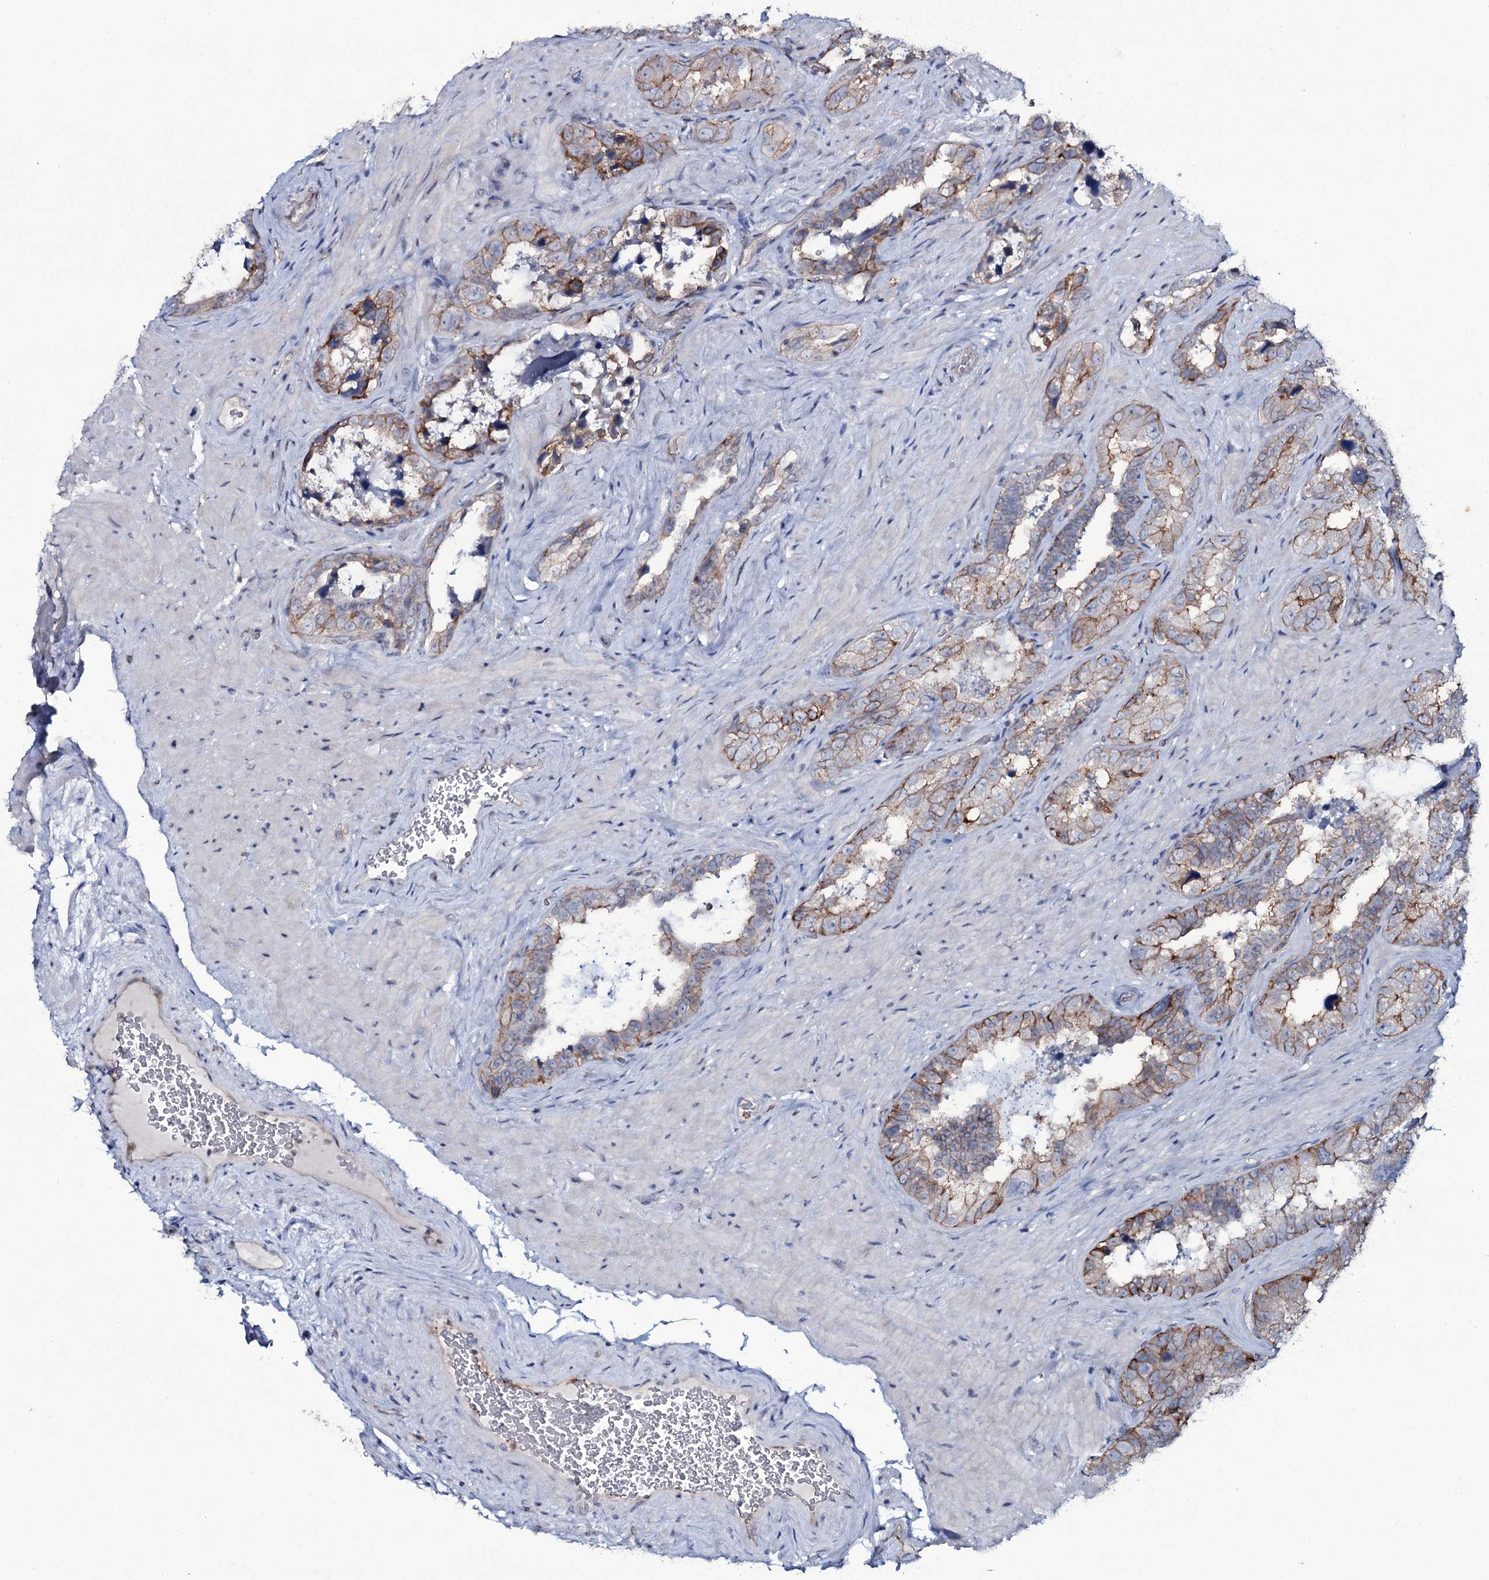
{"staining": {"intensity": "moderate", "quantity": "<25%", "location": "cytoplasmic/membranous"}, "tissue": "seminal vesicle", "cell_type": "Glandular cells", "image_type": "normal", "snomed": [{"axis": "morphology", "description": "Normal tissue, NOS"}, {"axis": "topography", "description": "Seminal veicle"}, {"axis": "topography", "description": "Peripheral nerve tissue"}], "caption": "Approximately <25% of glandular cells in normal human seminal vesicle reveal moderate cytoplasmic/membranous protein expression as visualized by brown immunohistochemical staining.", "gene": "SNAP23", "patient": {"sex": "male", "age": 67}}